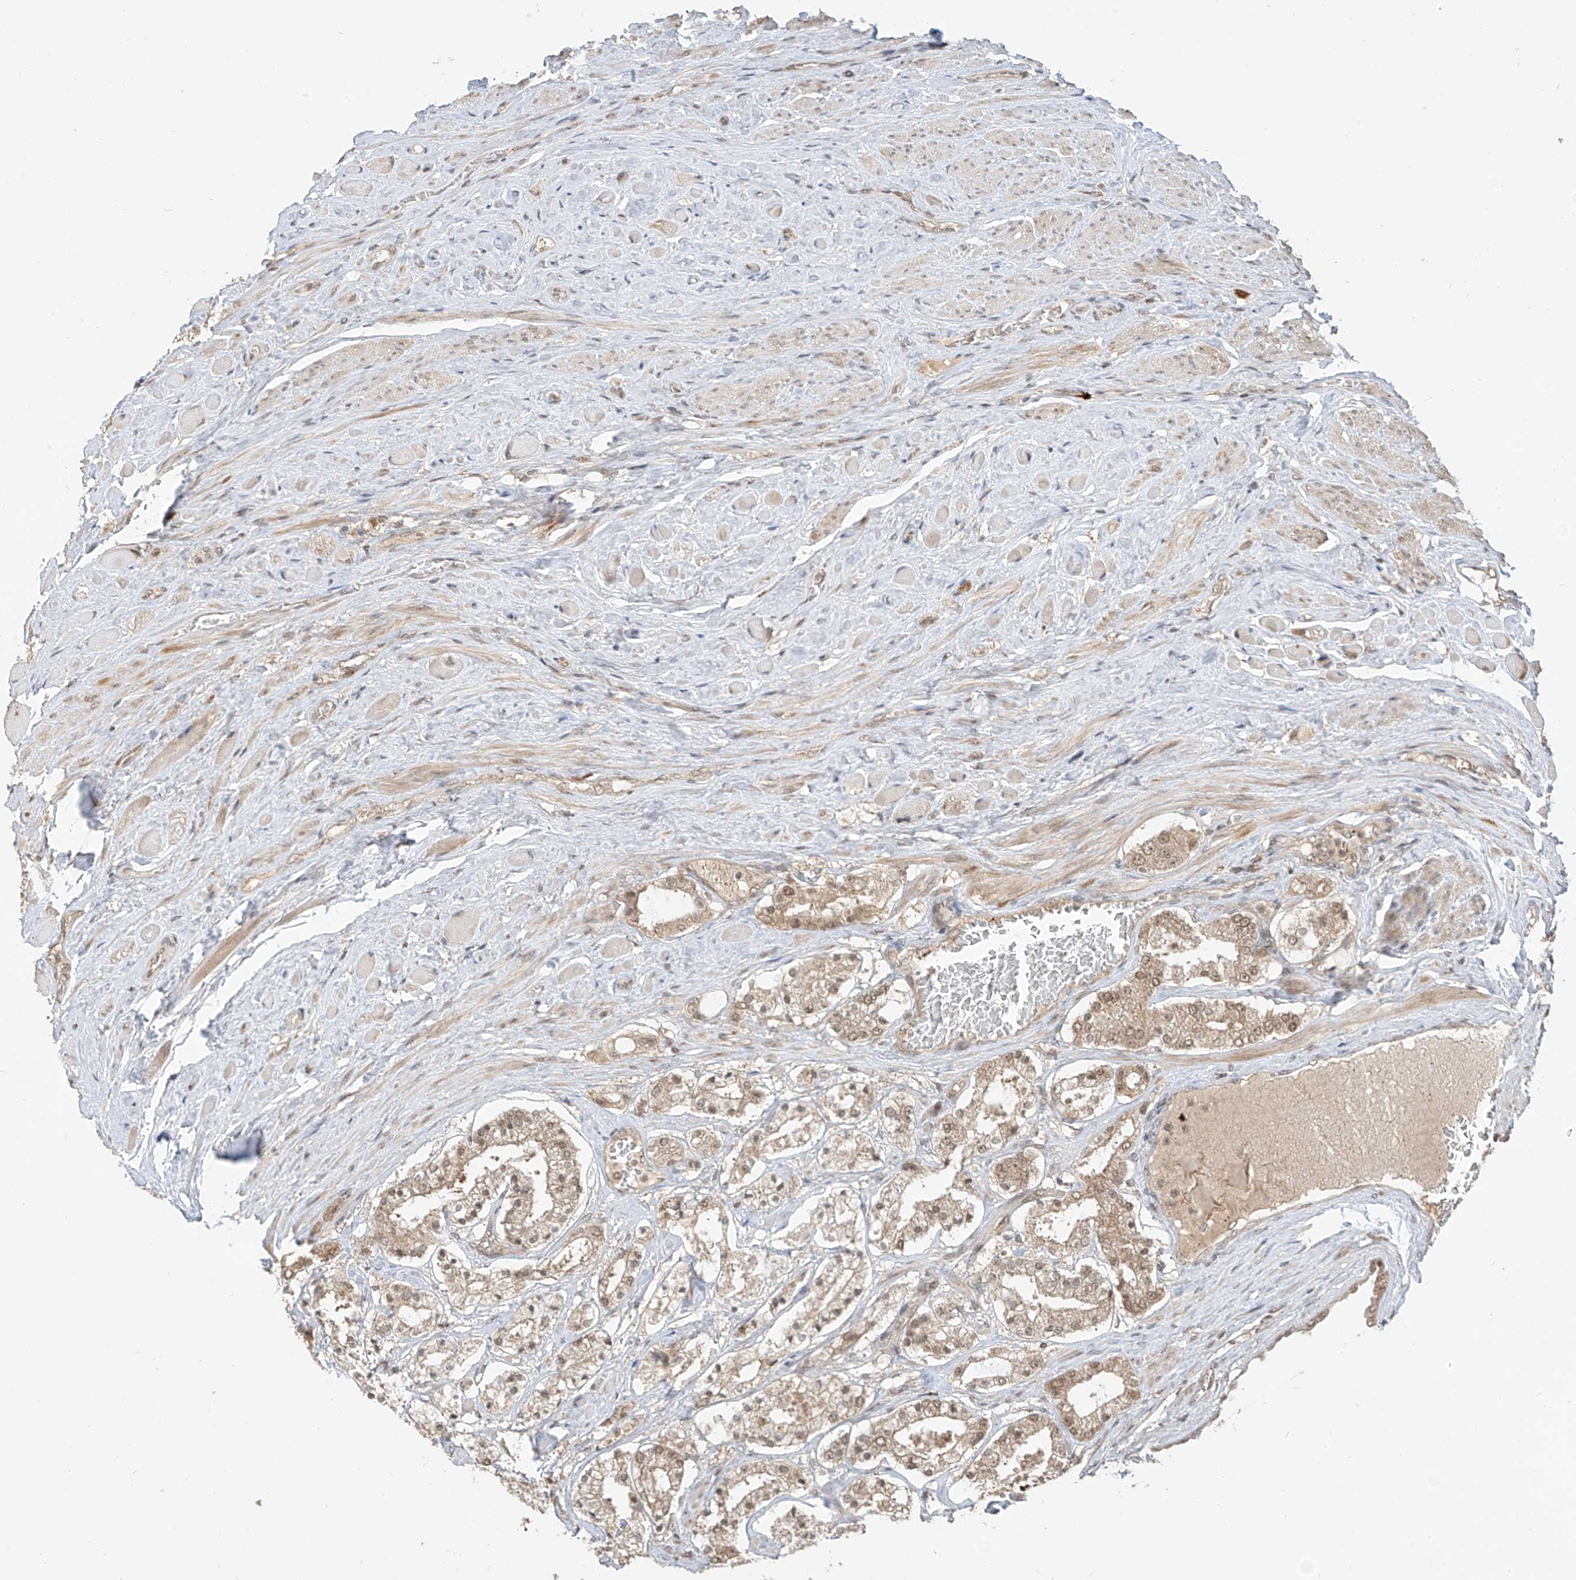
{"staining": {"intensity": "weak", "quantity": ">75%", "location": "cytoplasmic/membranous,nuclear"}, "tissue": "prostate cancer", "cell_type": "Tumor cells", "image_type": "cancer", "snomed": [{"axis": "morphology", "description": "Adenocarcinoma, High grade"}, {"axis": "topography", "description": "Prostate"}], "caption": "Immunohistochemistry (IHC) photomicrograph of prostate cancer (high-grade adenocarcinoma) stained for a protein (brown), which reveals low levels of weak cytoplasmic/membranous and nuclear expression in about >75% of tumor cells.", "gene": "LCOR", "patient": {"sex": "male", "age": 64}}